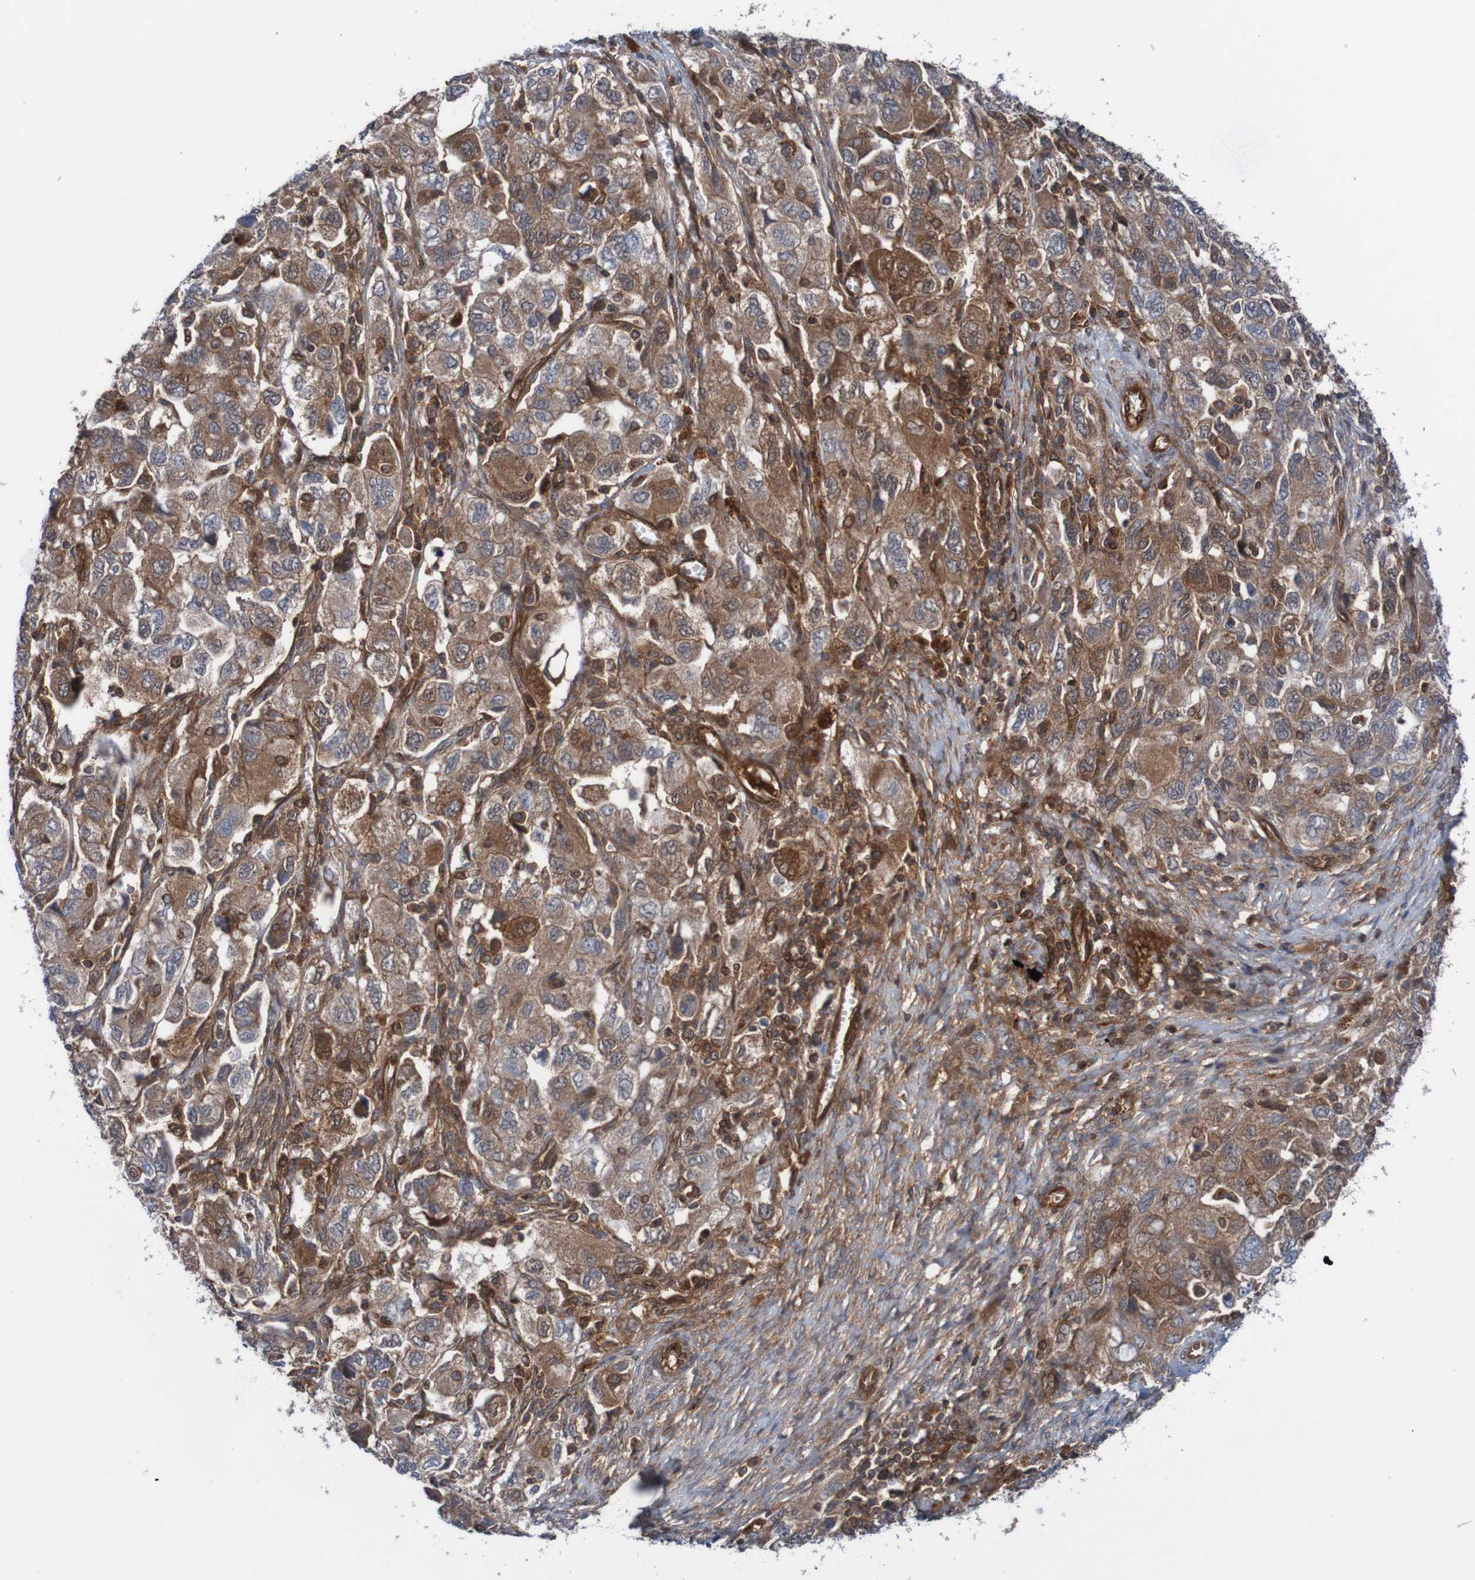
{"staining": {"intensity": "moderate", "quantity": ">75%", "location": "cytoplasmic/membranous"}, "tissue": "ovarian cancer", "cell_type": "Tumor cells", "image_type": "cancer", "snomed": [{"axis": "morphology", "description": "Carcinoma, NOS"}, {"axis": "morphology", "description": "Cystadenocarcinoma, serous, NOS"}, {"axis": "topography", "description": "Ovary"}], "caption": "Immunohistochemistry (IHC) image of human ovarian serous cystadenocarcinoma stained for a protein (brown), which displays medium levels of moderate cytoplasmic/membranous expression in about >75% of tumor cells.", "gene": "RIGI", "patient": {"sex": "female", "age": 69}}